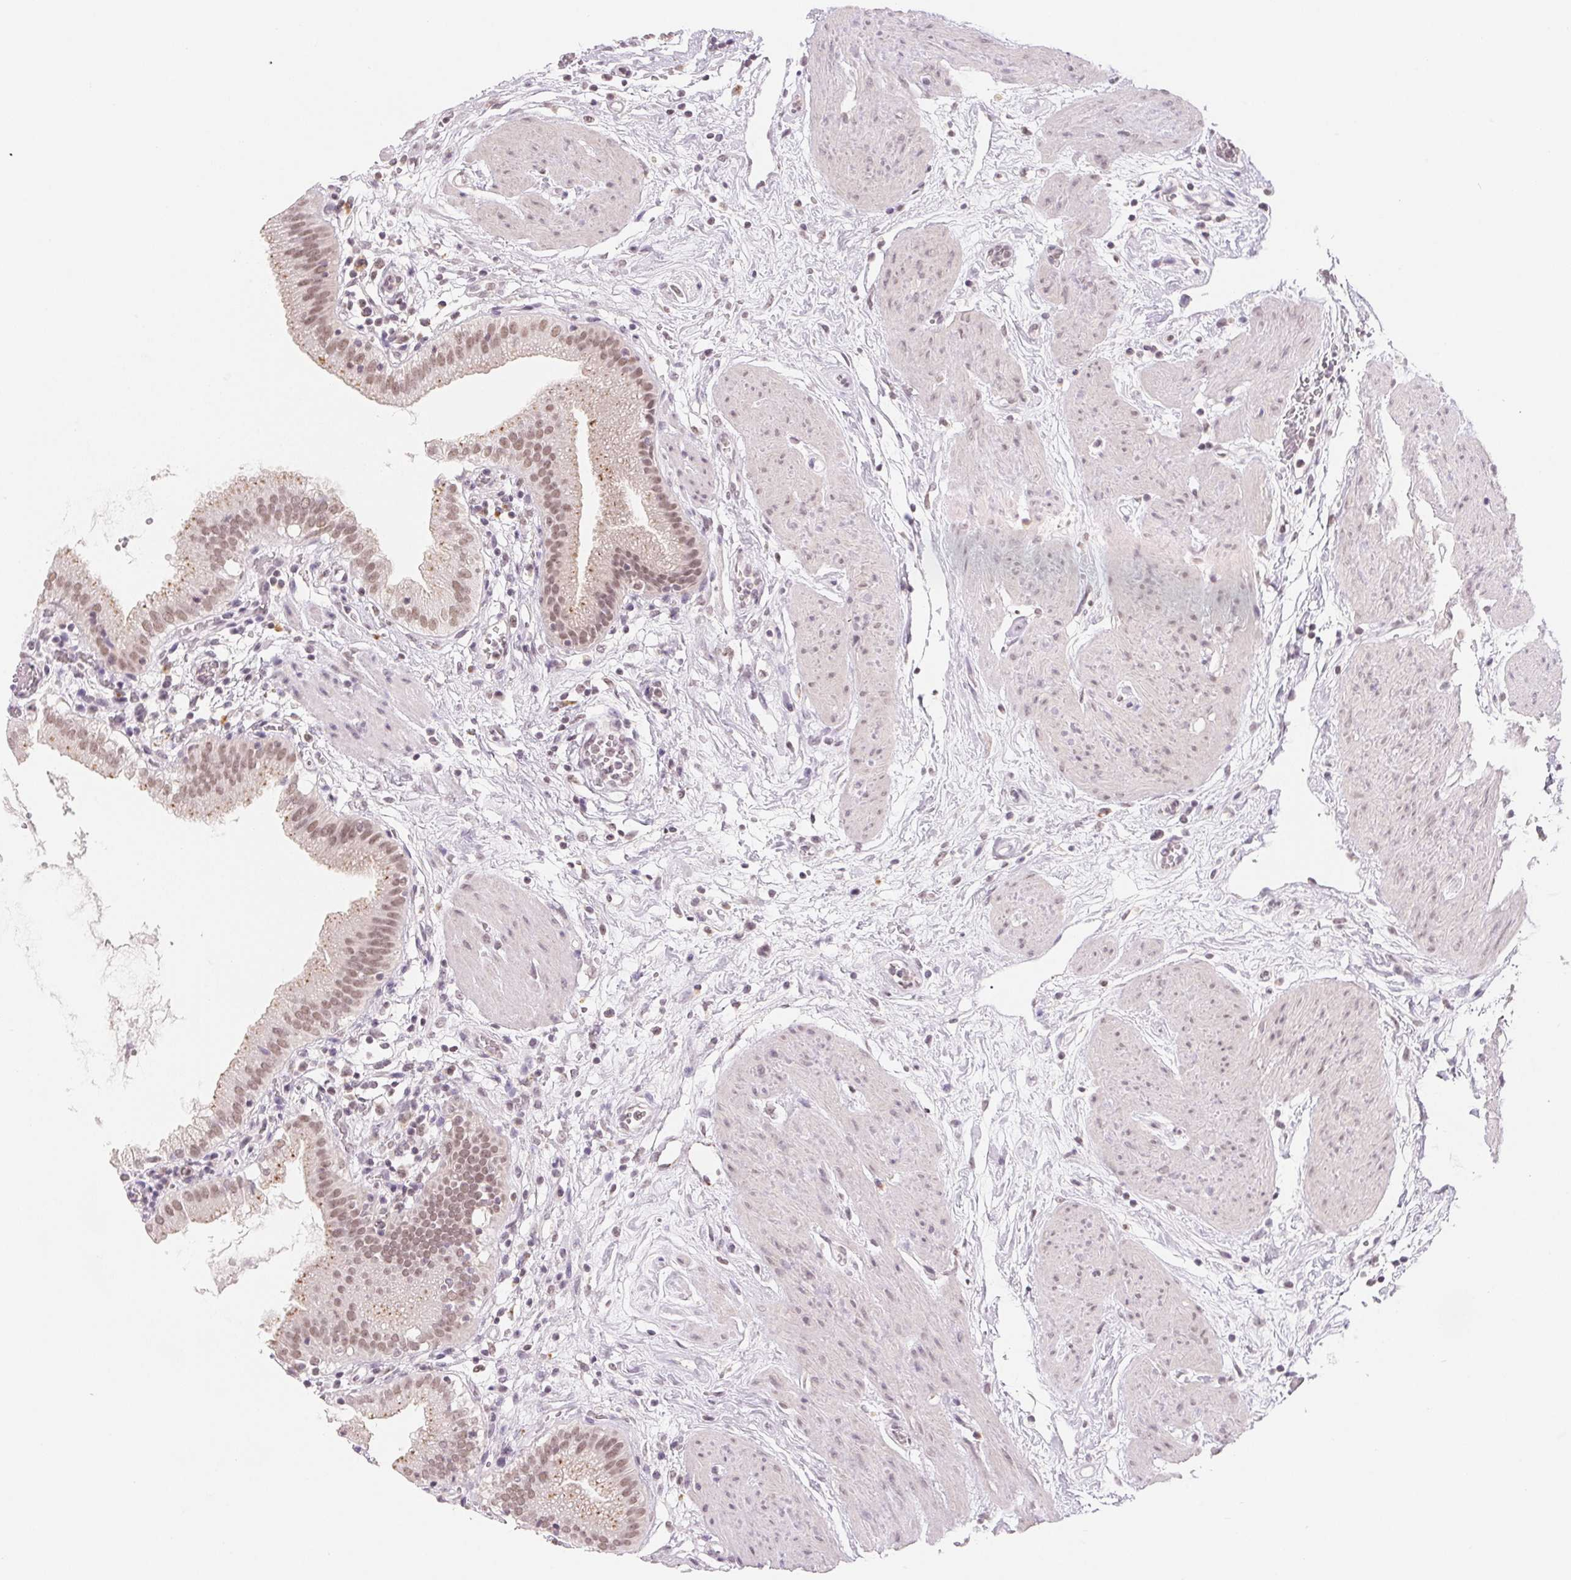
{"staining": {"intensity": "moderate", "quantity": ">75%", "location": "cytoplasmic/membranous,nuclear"}, "tissue": "gallbladder", "cell_type": "Glandular cells", "image_type": "normal", "snomed": [{"axis": "morphology", "description": "Normal tissue, NOS"}, {"axis": "topography", "description": "Gallbladder"}], "caption": "A micrograph showing moderate cytoplasmic/membranous,nuclear positivity in about >75% of glandular cells in unremarkable gallbladder, as visualized by brown immunohistochemical staining.", "gene": "NXF3", "patient": {"sex": "female", "age": 65}}